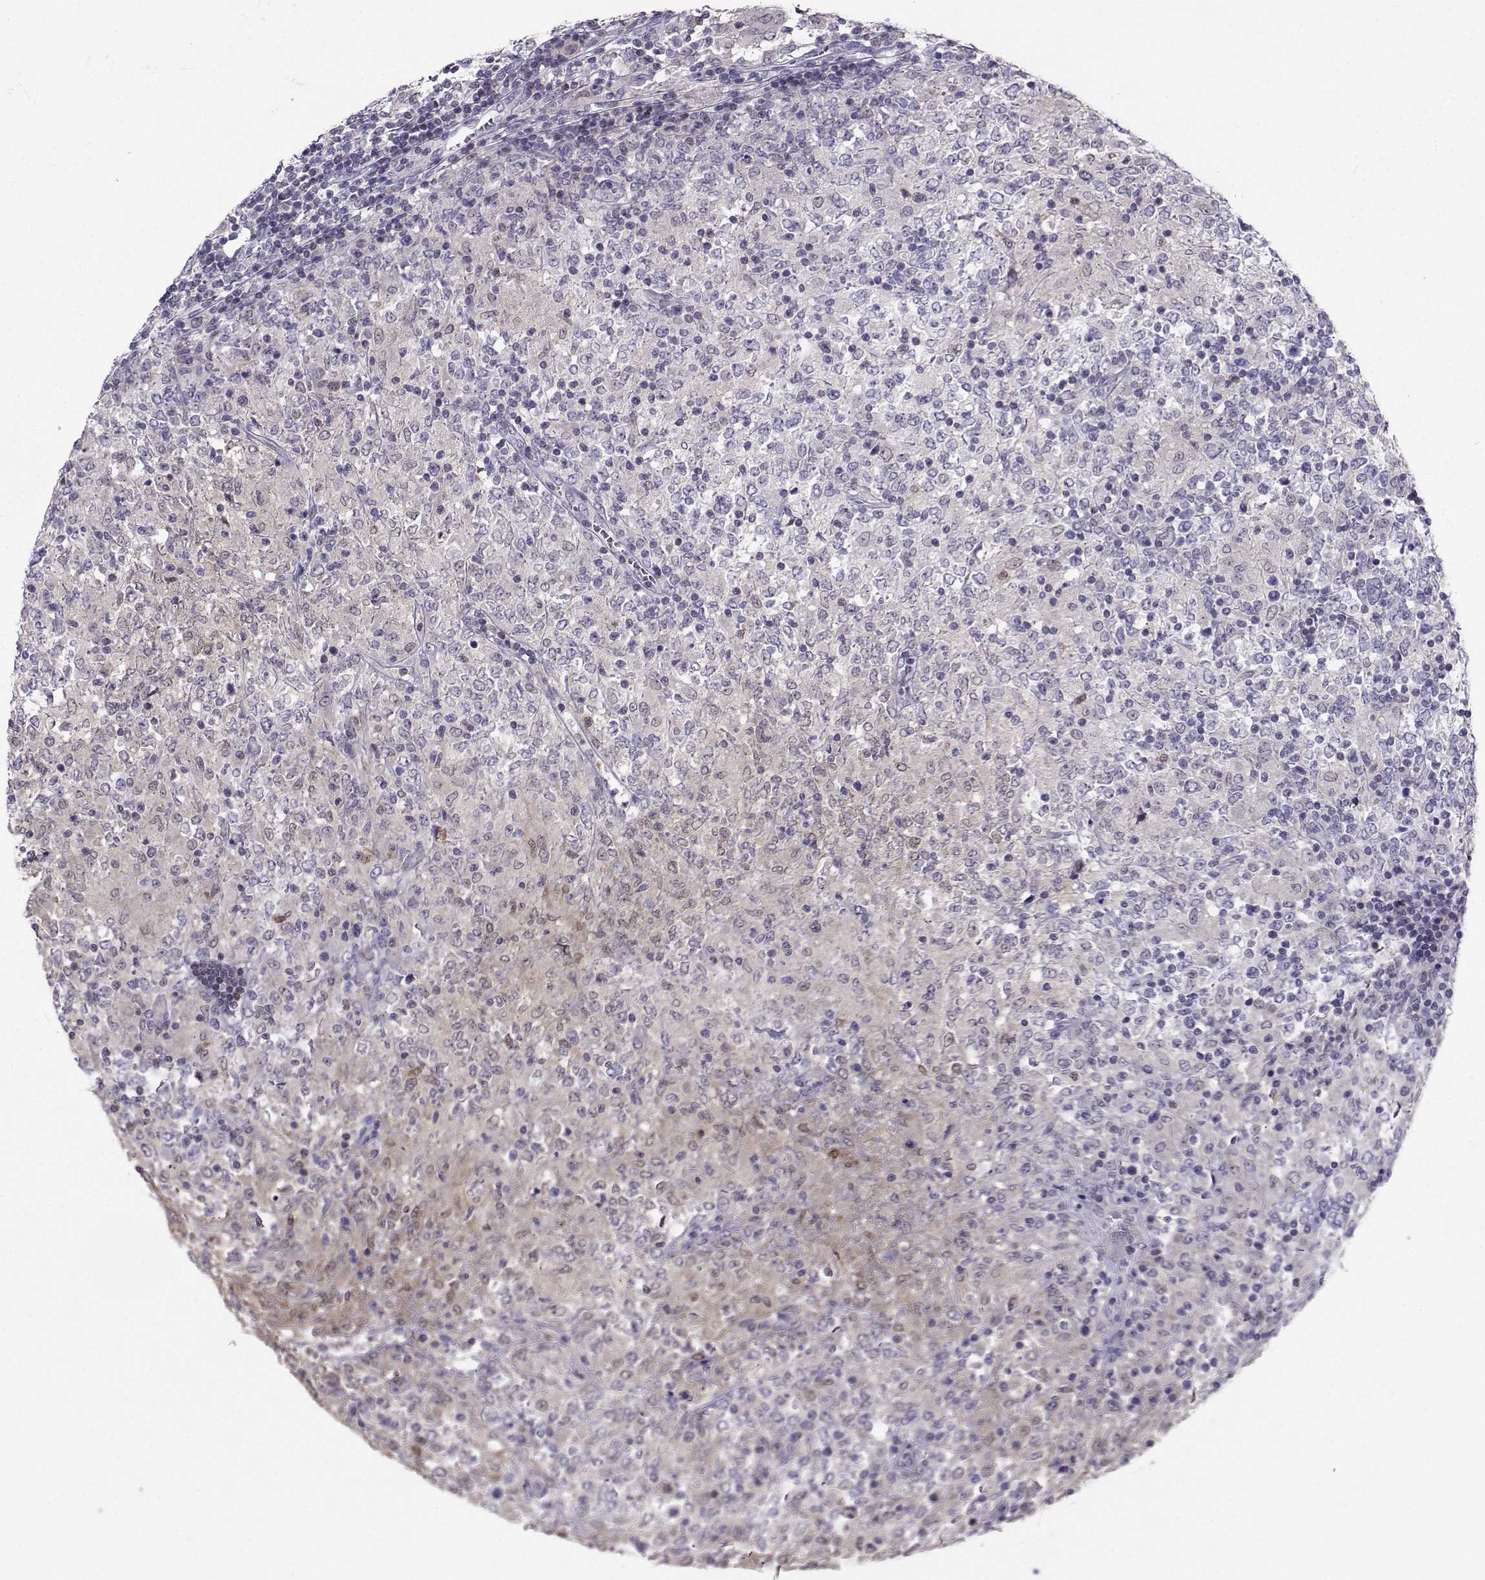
{"staining": {"intensity": "negative", "quantity": "none", "location": "none"}, "tissue": "lymphoma", "cell_type": "Tumor cells", "image_type": "cancer", "snomed": [{"axis": "morphology", "description": "Malignant lymphoma, non-Hodgkin's type, High grade"}, {"axis": "topography", "description": "Lymph node"}], "caption": "Immunohistochemical staining of lymphoma exhibits no significant positivity in tumor cells.", "gene": "PGK1", "patient": {"sex": "female", "age": 84}}